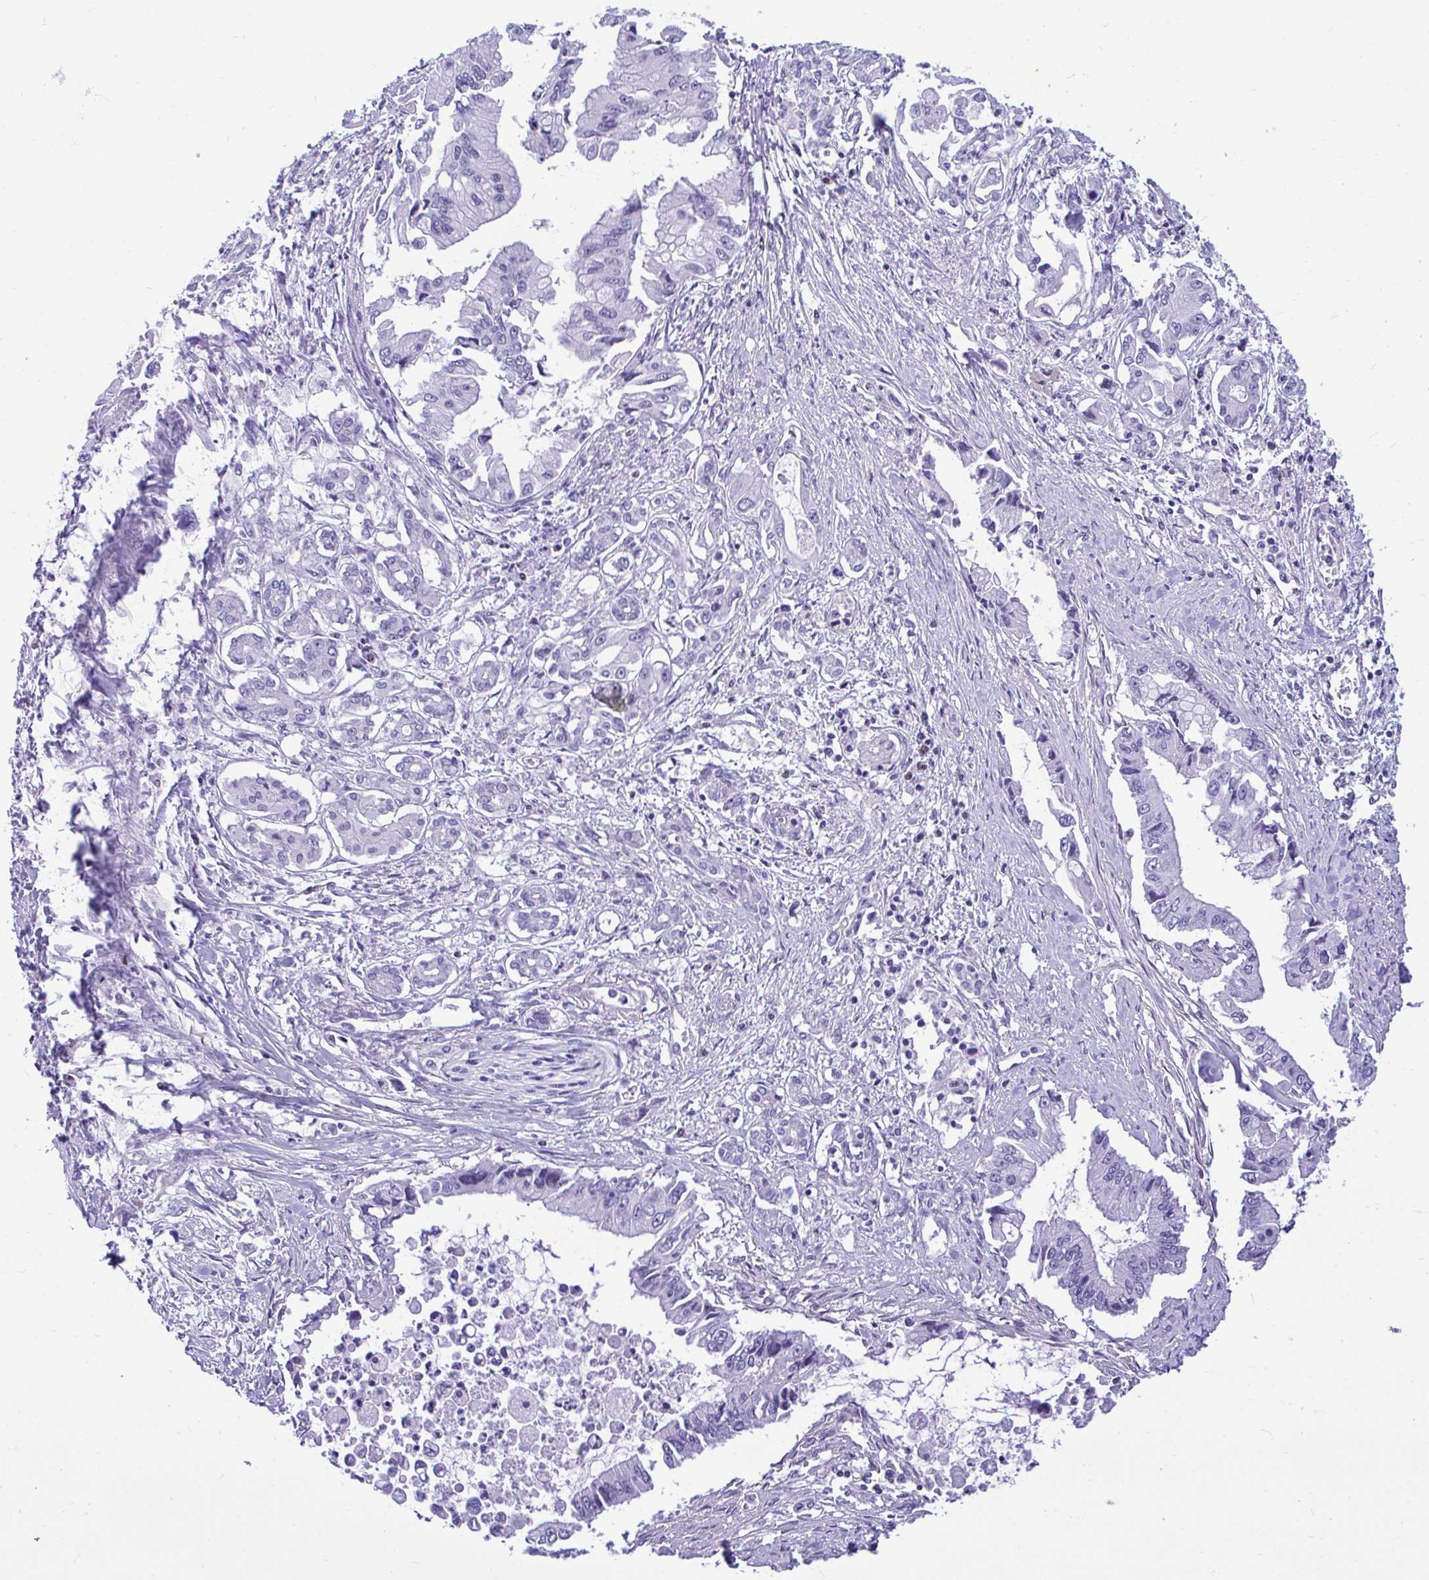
{"staining": {"intensity": "negative", "quantity": "none", "location": "none"}, "tissue": "pancreatic cancer", "cell_type": "Tumor cells", "image_type": "cancer", "snomed": [{"axis": "morphology", "description": "Adenocarcinoma, NOS"}, {"axis": "topography", "description": "Pancreas"}], "caption": "Pancreatic cancer (adenocarcinoma) was stained to show a protein in brown. There is no significant expression in tumor cells.", "gene": "SLC25A51", "patient": {"sex": "male", "age": 84}}